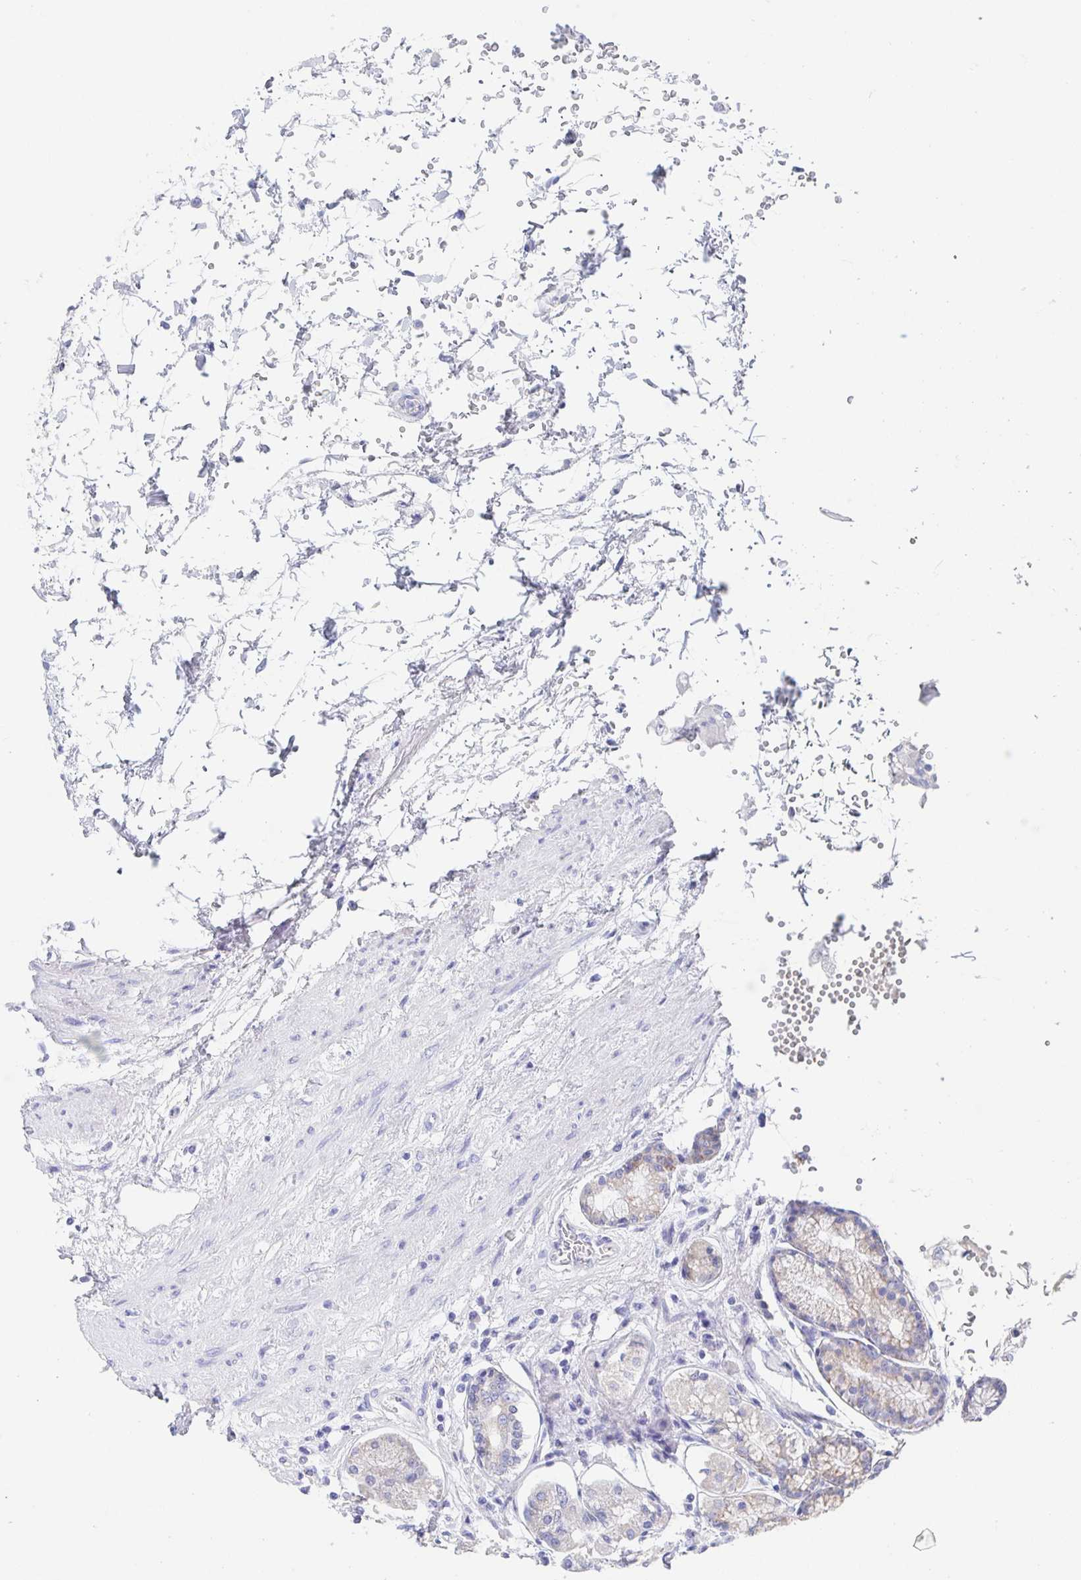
{"staining": {"intensity": "strong", "quantity": "<25%", "location": "cytoplasmic/membranous"}, "tissue": "stomach", "cell_type": "Glandular cells", "image_type": "normal", "snomed": [{"axis": "morphology", "description": "Normal tissue, NOS"}, {"axis": "topography", "description": "Stomach"}, {"axis": "topography", "description": "Stomach, lower"}], "caption": "Immunohistochemical staining of benign stomach exhibits <25% levels of strong cytoplasmic/membranous protein staining in approximately <25% of glandular cells. The staining is performed using DAB (3,3'-diaminobenzidine) brown chromogen to label protein expression. The nuclei are counter-stained blue using hematoxylin.", "gene": "DMBT1", "patient": {"sex": "male", "age": 76}}